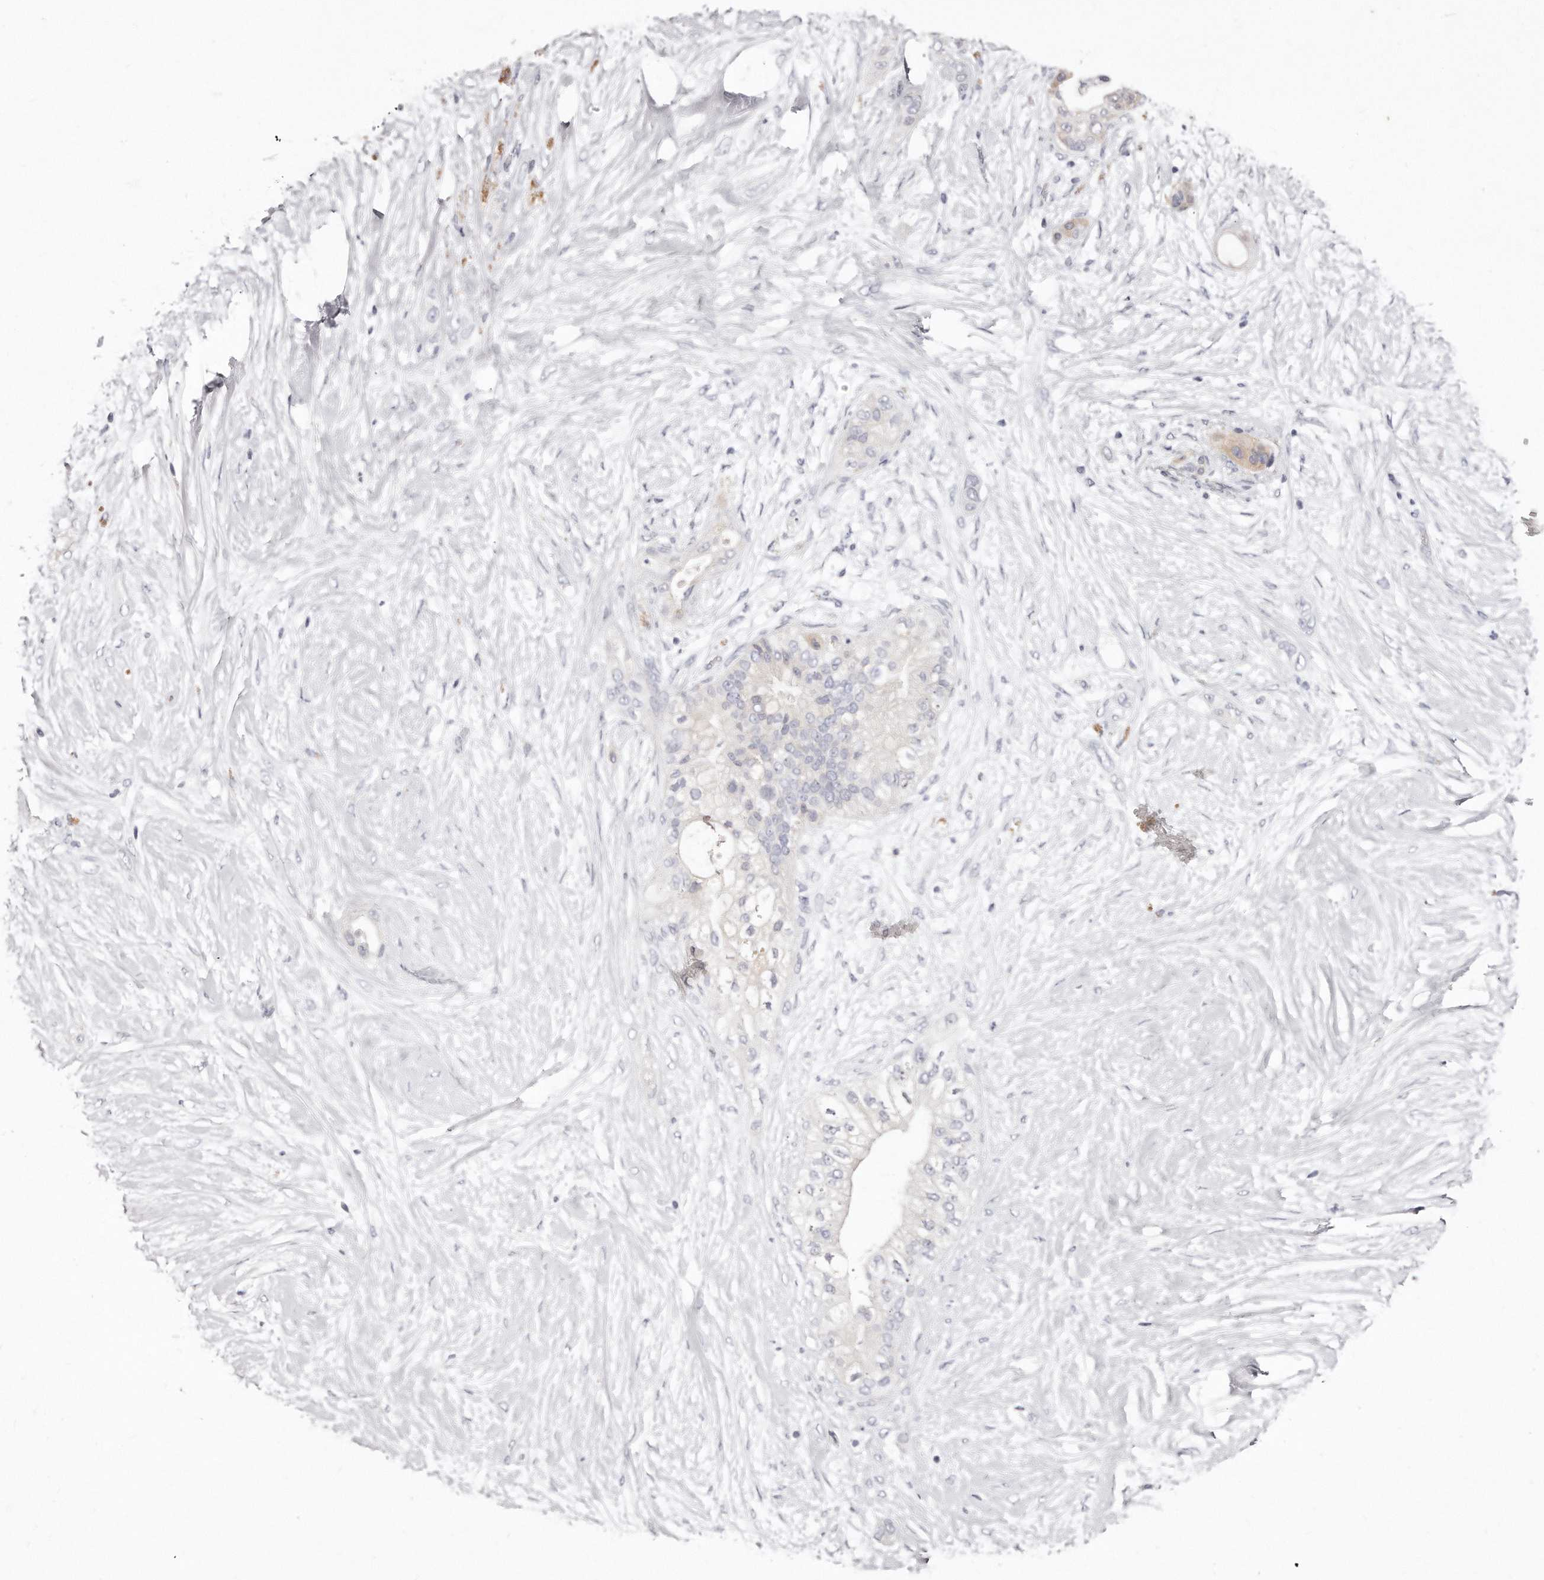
{"staining": {"intensity": "negative", "quantity": "none", "location": "none"}, "tissue": "pancreatic cancer", "cell_type": "Tumor cells", "image_type": "cancer", "snomed": [{"axis": "morphology", "description": "Adenocarcinoma, NOS"}, {"axis": "topography", "description": "Pancreas"}], "caption": "A high-resolution histopathology image shows immunohistochemistry (IHC) staining of pancreatic adenocarcinoma, which exhibits no significant staining in tumor cells.", "gene": "GDA", "patient": {"sex": "male", "age": 53}}